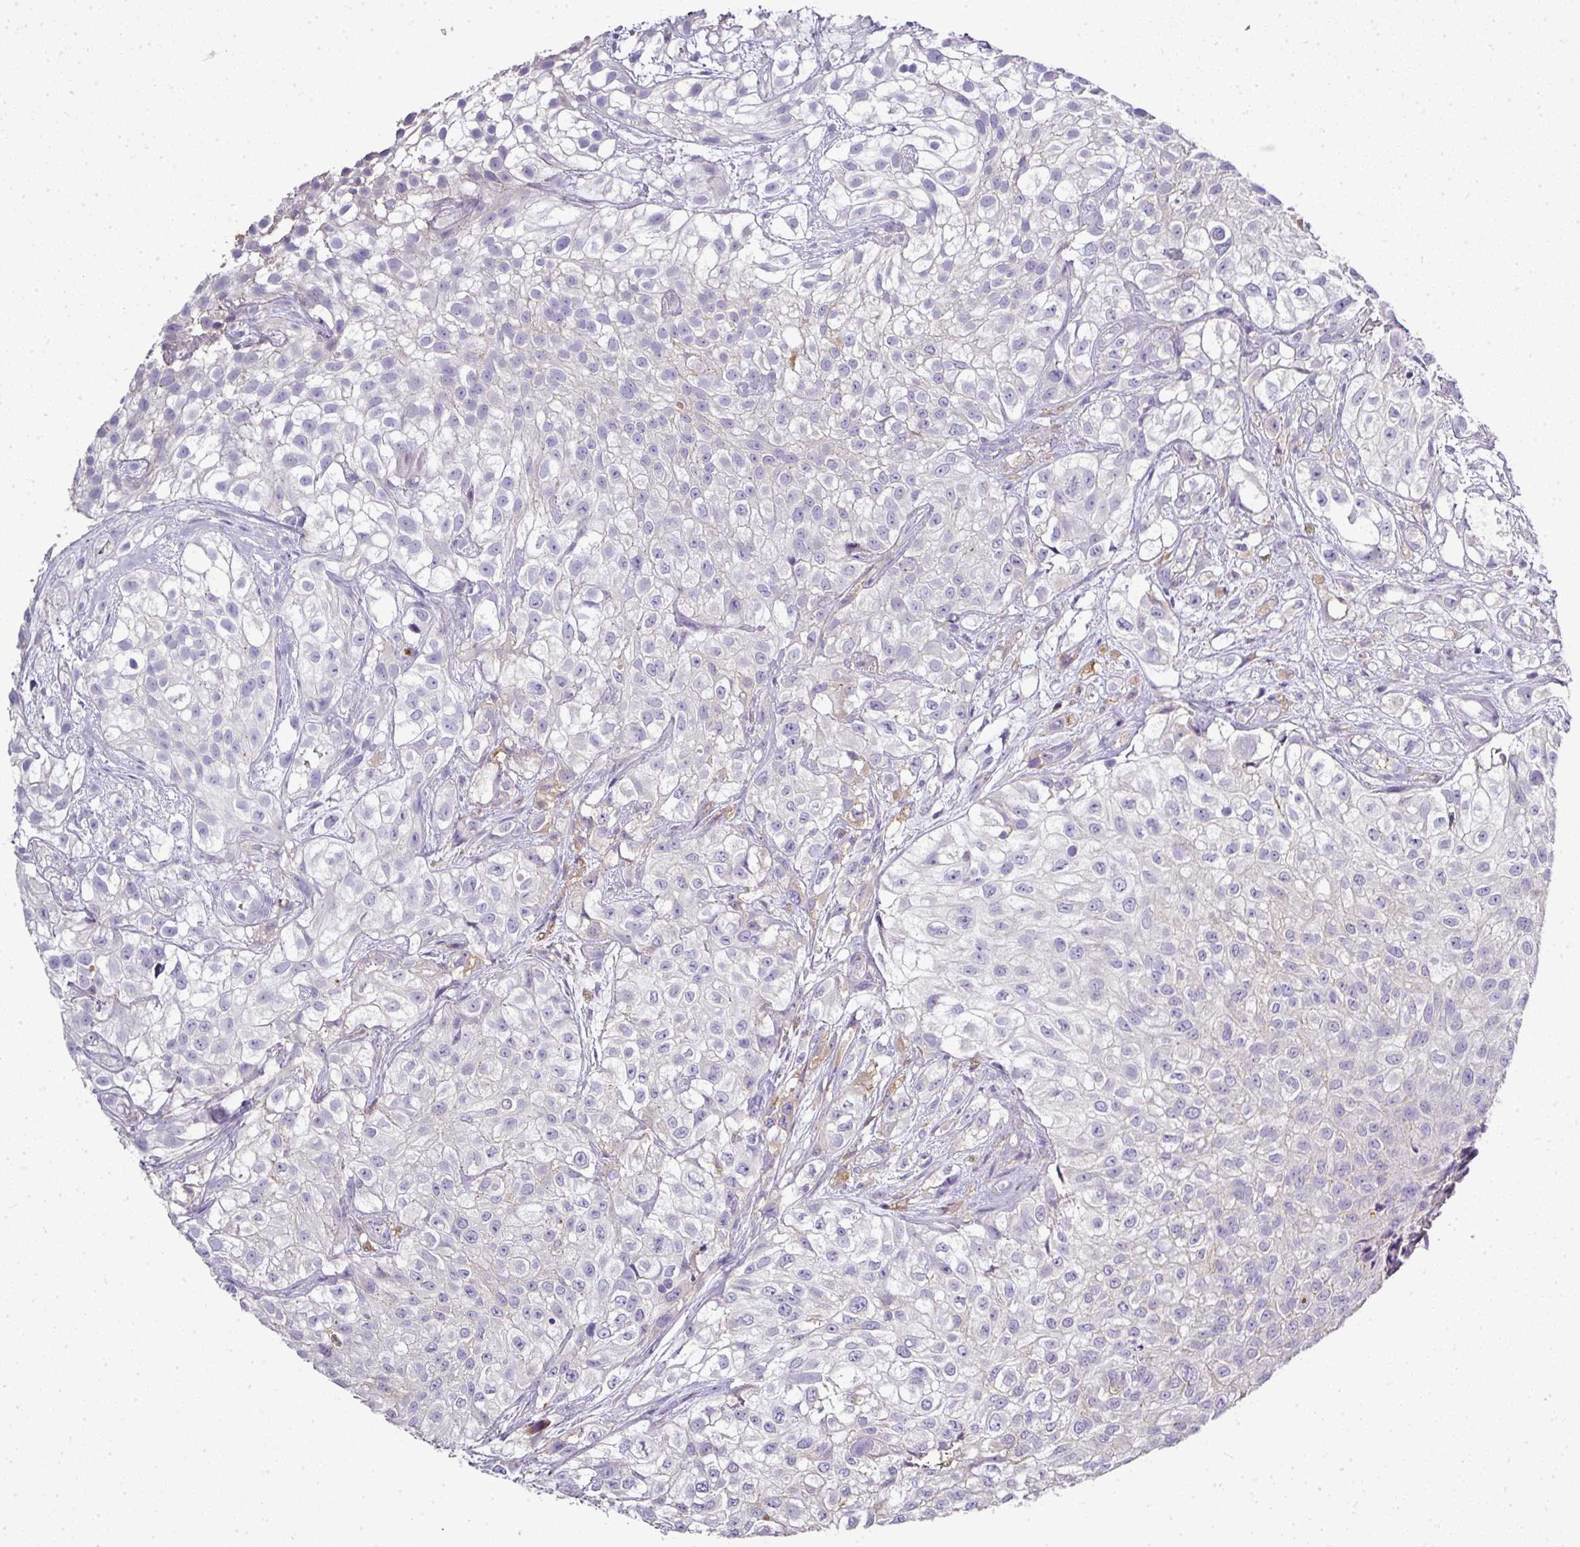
{"staining": {"intensity": "negative", "quantity": "none", "location": "none"}, "tissue": "urothelial cancer", "cell_type": "Tumor cells", "image_type": "cancer", "snomed": [{"axis": "morphology", "description": "Urothelial carcinoma, High grade"}, {"axis": "topography", "description": "Urinary bladder"}], "caption": "An immunohistochemistry (IHC) micrograph of high-grade urothelial carcinoma is shown. There is no staining in tumor cells of high-grade urothelial carcinoma.", "gene": "CAB39L", "patient": {"sex": "male", "age": 56}}